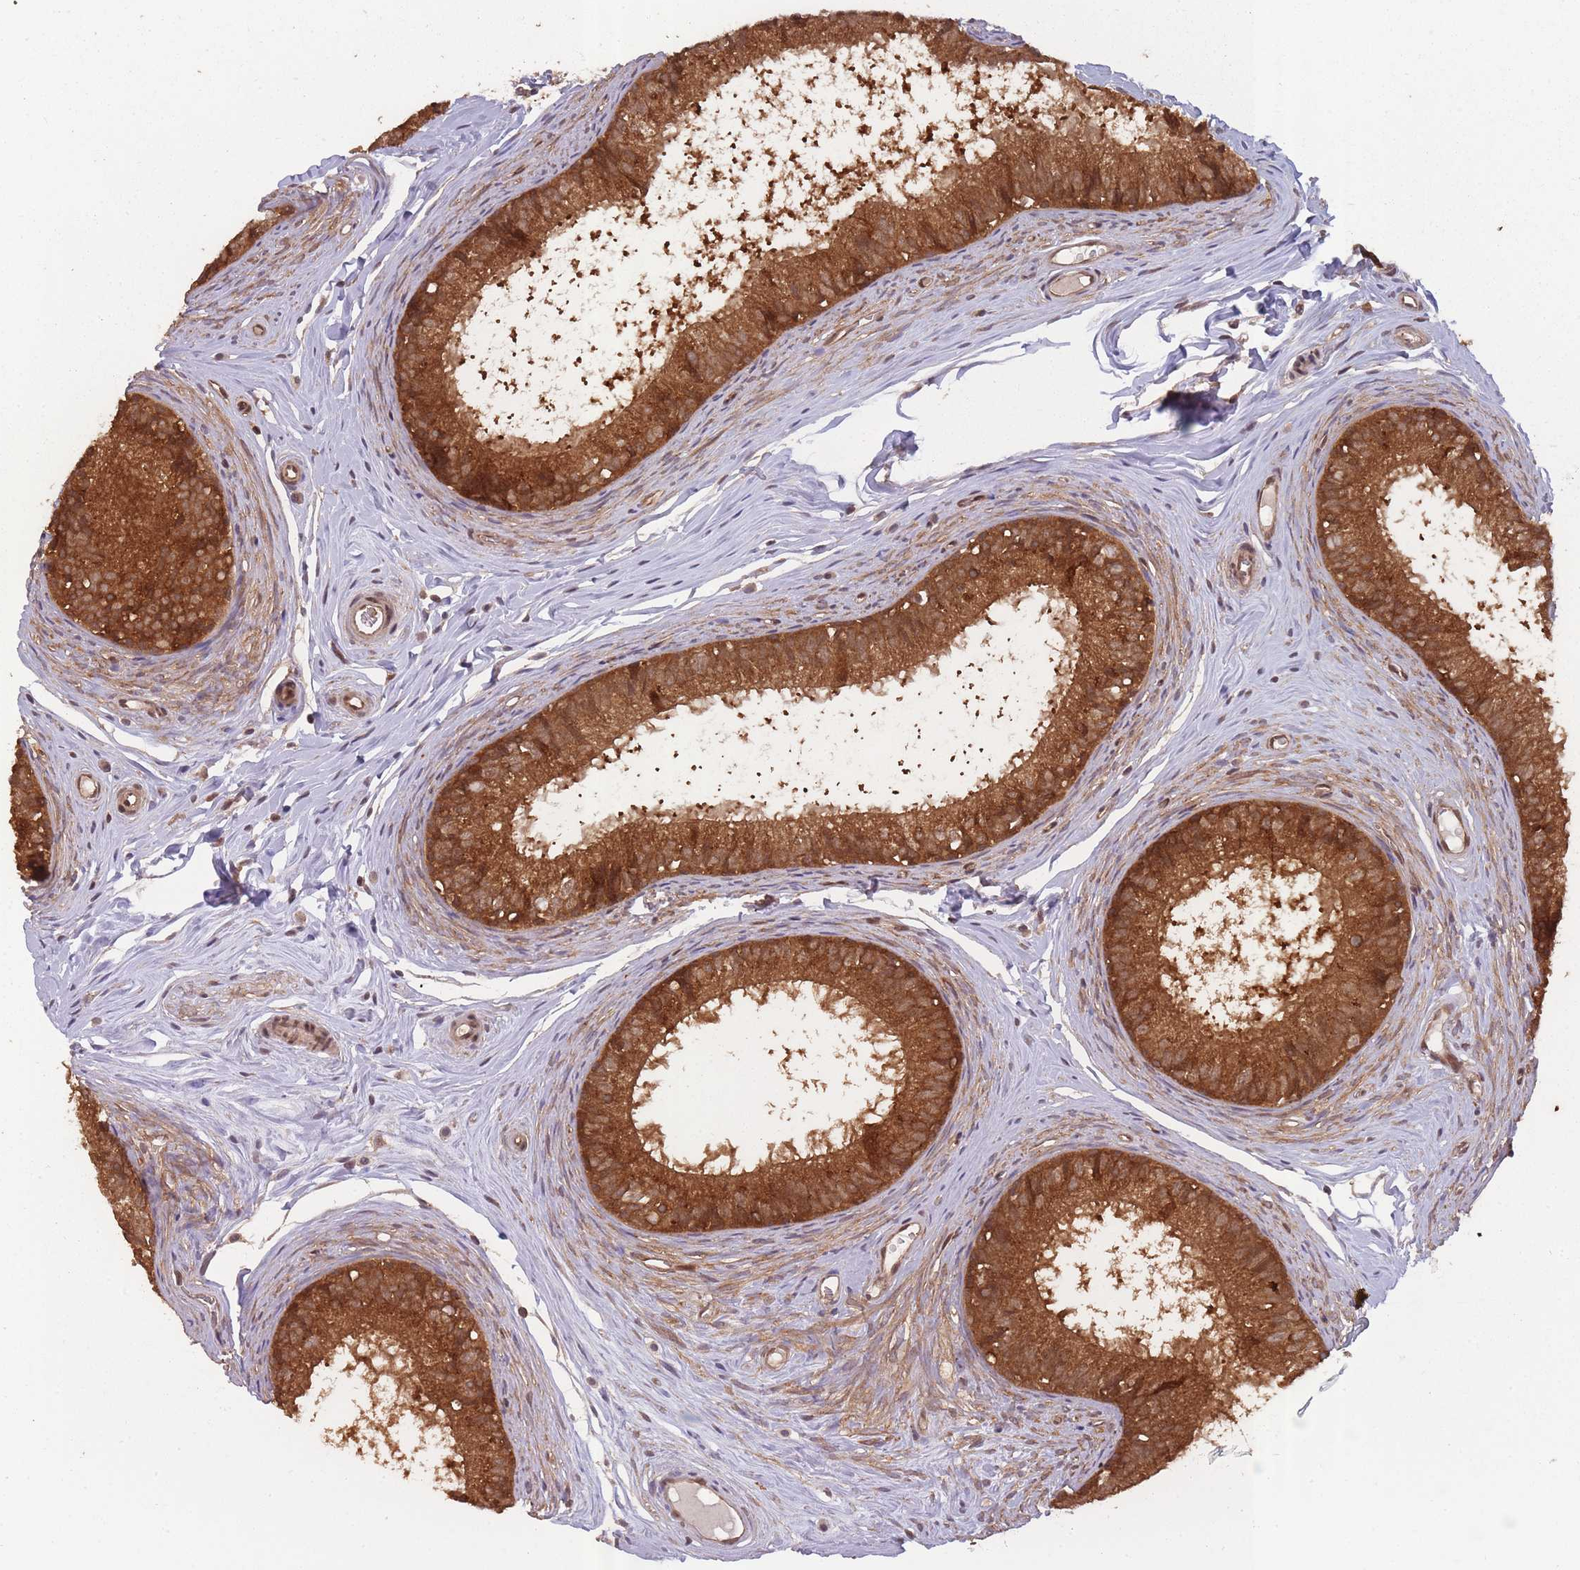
{"staining": {"intensity": "strong", "quantity": ">75%", "location": "cytoplasmic/membranous"}, "tissue": "epididymis", "cell_type": "Glandular cells", "image_type": "normal", "snomed": [{"axis": "morphology", "description": "Normal tissue, NOS"}, {"axis": "topography", "description": "Epididymis"}], "caption": "Protein staining of normal epididymis displays strong cytoplasmic/membranous positivity in about >75% of glandular cells. The staining was performed using DAB (3,3'-diaminobenzidine), with brown indicating positive protein expression. Nuclei are stained blue with hematoxylin.", "gene": "PPP6R3", "patient": {"sex": "male", "age": 25}}